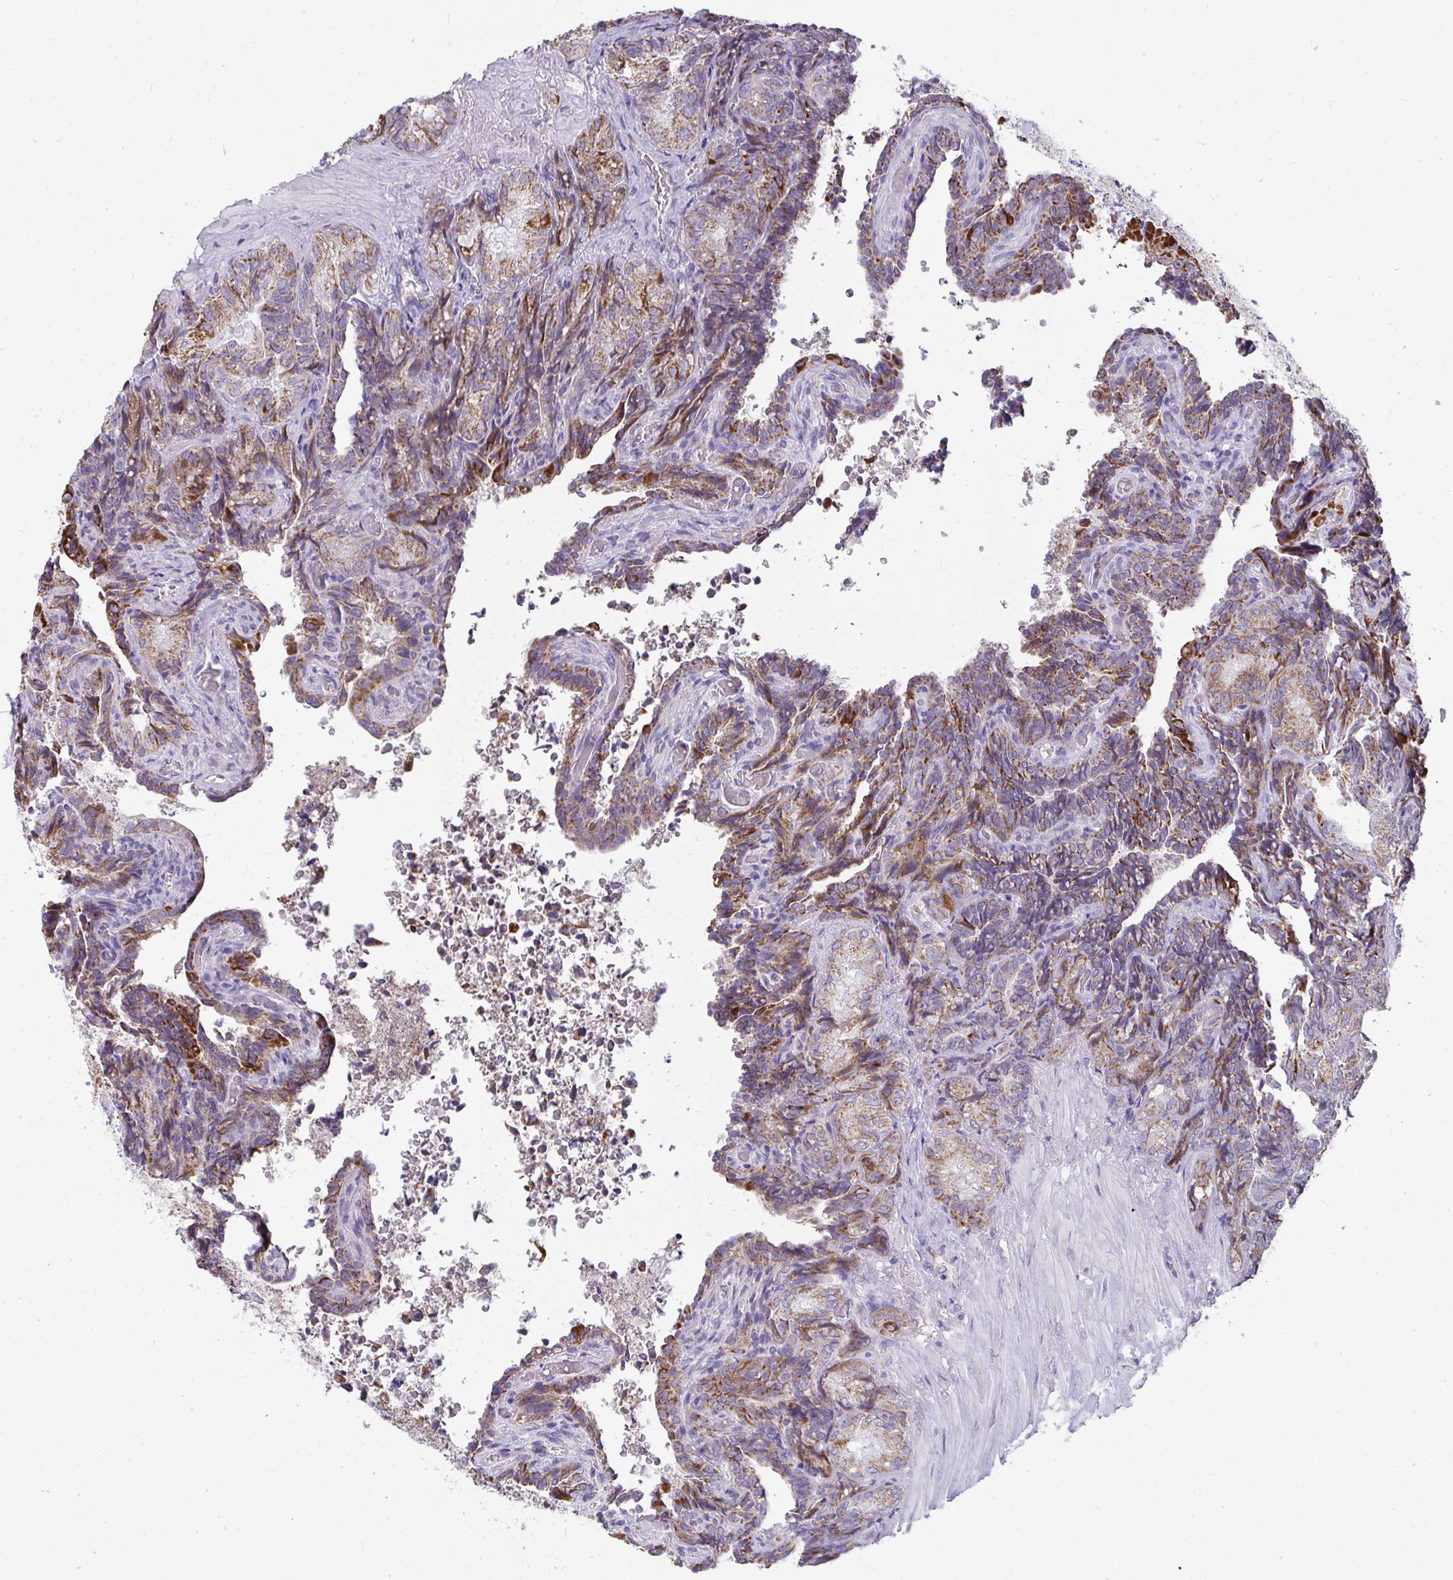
{"staining": {"intensity": "moderate", "quantity": ">75%", "location": "cytoplasmic/membranous"}, "tissue": "seminal vesicle", "cell_type": "Glandular cells", "image_type": "normal", "snomed": [{"axis": "morphology", "description": "Normal tissue, NOS"}, {"axis": "topography", "description": "Seminal veicle"}], "caption": "Seminal vesicle stained with DAB immunohistochemistry (IHC) exhibits medium levels of moderate cytoplasmic/membranous positivity in approximately >75% of glandular cells.", "gene": "FAHD1", "patient": {"sex": "male", "age": 68}}